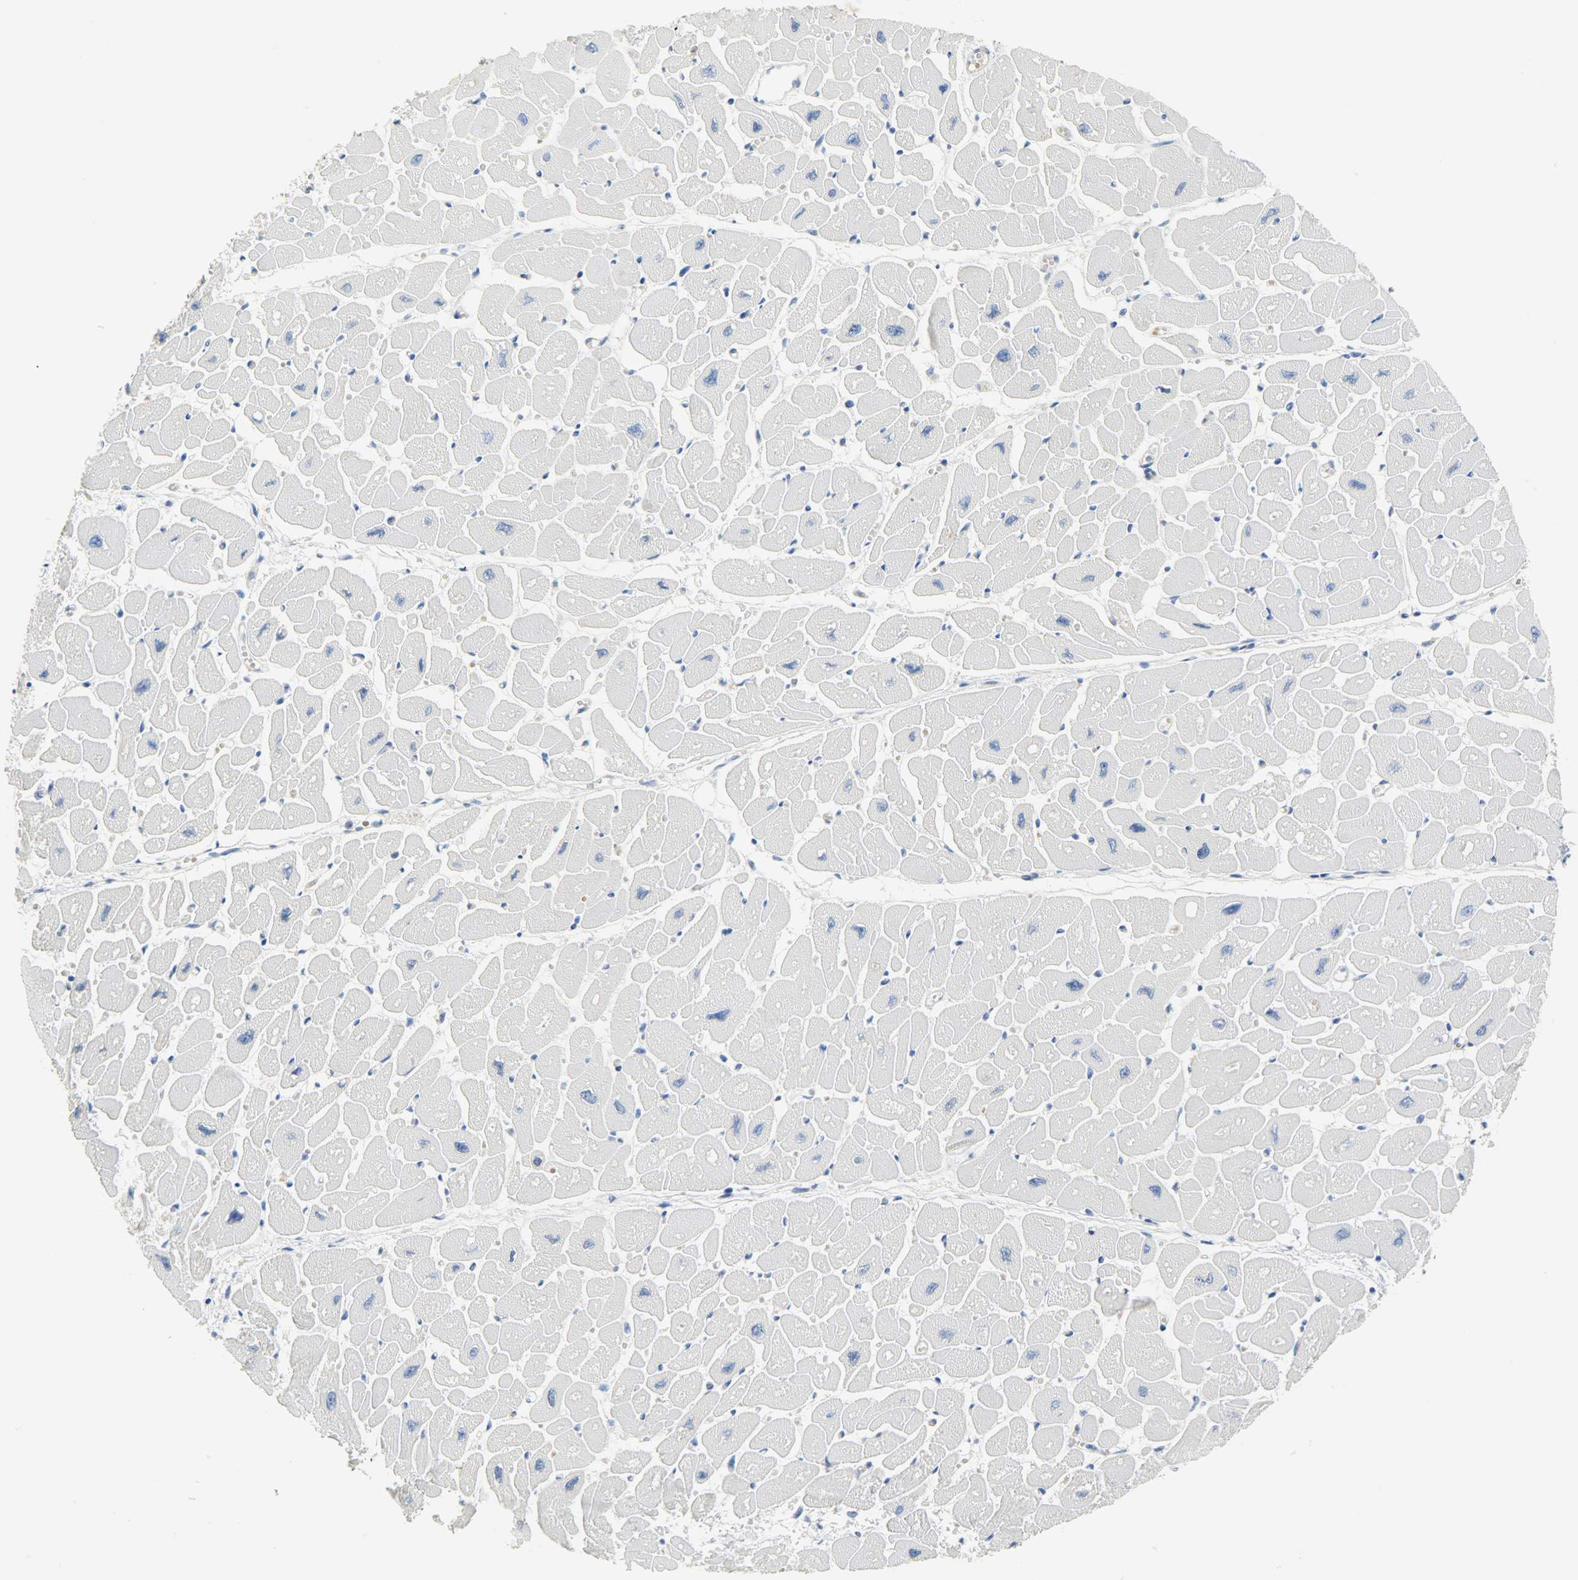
{"staining": {"intensity": "negative", "quantity": "none", "location": "none"}, "tissue": "heart muscle", "cell_type": "Cardiomyocytes", "image_type": "normal", "snomed": [{"axis": "morphology", "description": "Normal tissue, NOS"}, {"axis": "topography", "description": "Heart"}], "caption": "Immunohistochemistry (IHC) photomicrograph of unremarkable heart muscle stained for a protein (brown), which demonstrates no staining in cardiomyocytes.", "gene": "EIF4EBP1", "patient": {"sex": "female", "age": 54}}